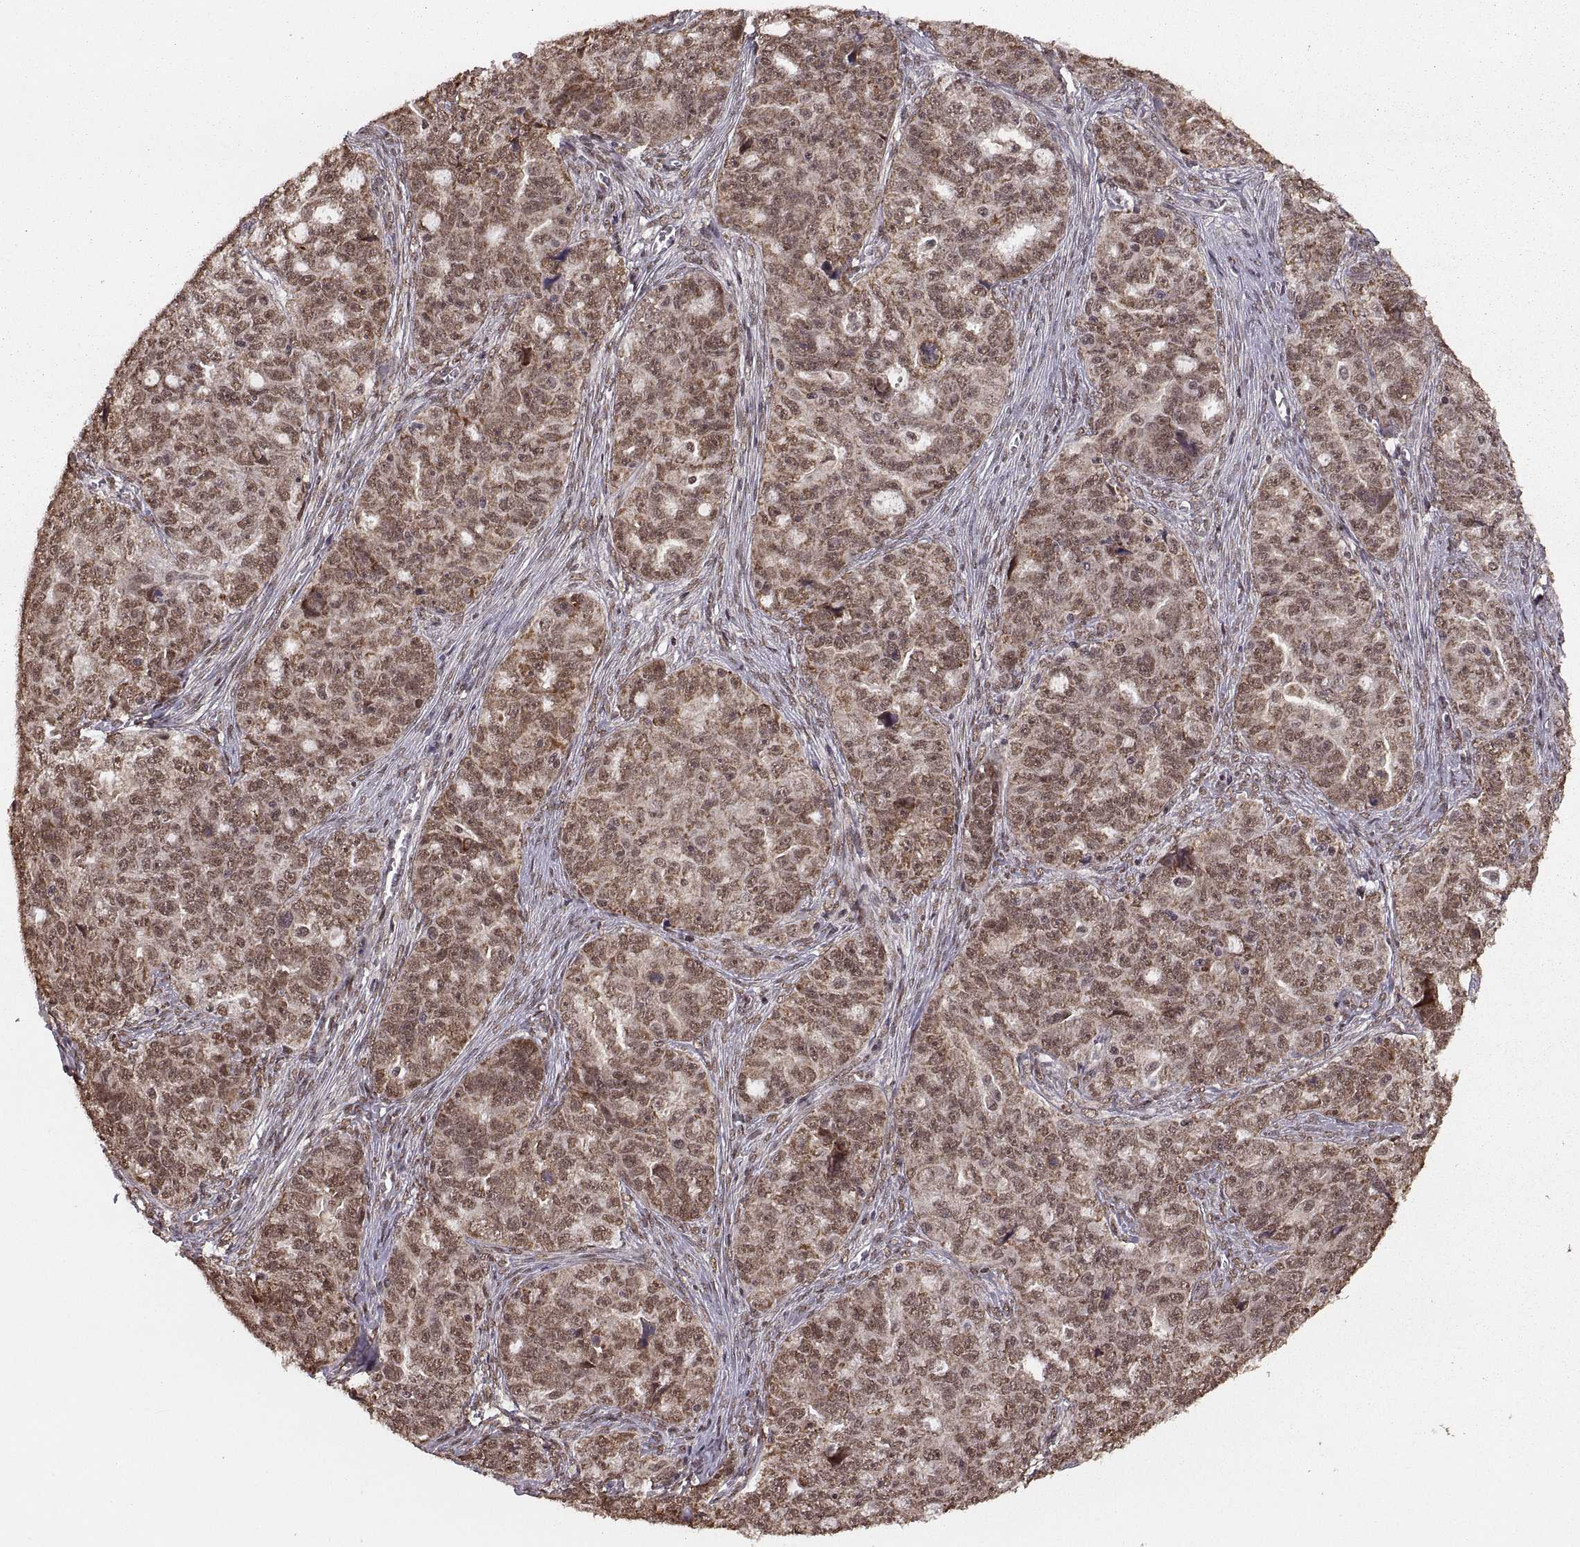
{"staining": {"intensity": "moderate", "quantity": ">75%", "location": "cytoplasmic/membranous"}, "tissue": "ovarian cancer", "cell_type": "Tumor cells", "image_type": "cancer", "snomed": [{"axis": "morphology", "description": "Cystadenocarcinoma, serous, NOS"}, {"axis": "topography", "description": "Ovary"}], "caption": "Protein staining demonstrates moderate cytoplasmic/membranous positivity in about >75% of tumor cells in ovarian serous cystadenocarcinoma.", "gene": "RFT1", "patient": {"sex": "female", "age": 51}}